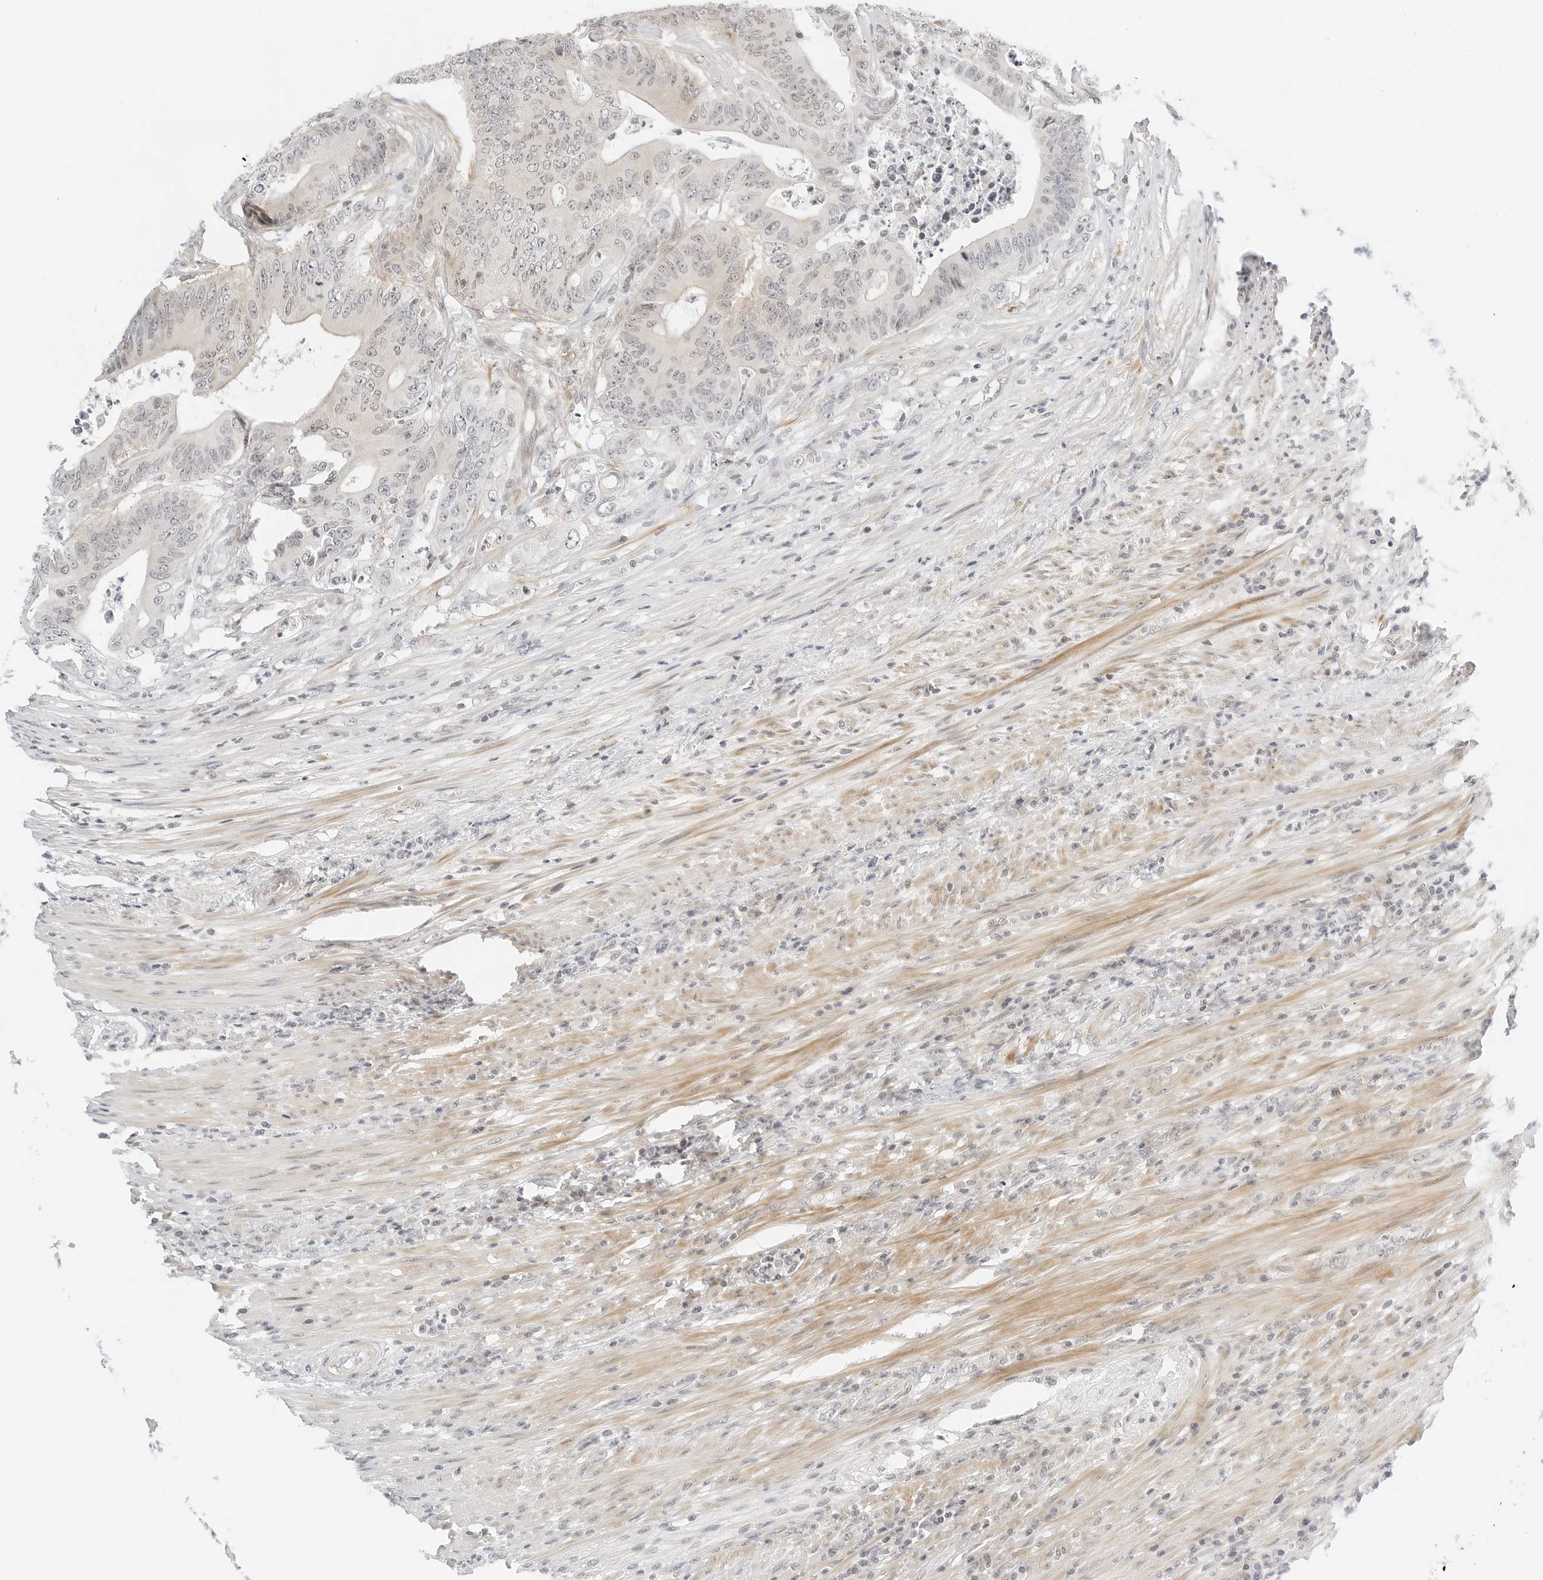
{"staining": {"intensity": "weak", "quantity": "25%-75%", "location": "cytoplasmic/membranous,nuclear"}, "tissue": "colorectal cancer", "cell_type": "Tumor cells", "image_type": "cancer", "snomed": [{"axis": "morphology", "description": "Adenocarcinoma, NOS"}, {"axis": "topography", "description": "Colon"}], "caption": "There is low levels of weak cytoplasmic/membranous and nuclear staining in tumor cells of adenocarcinoma (colorectal), as demonstrated by immunohistochemical staining (brown color).", "gene": "NEO1", "patient": {"sex": "male", "age": 83}}